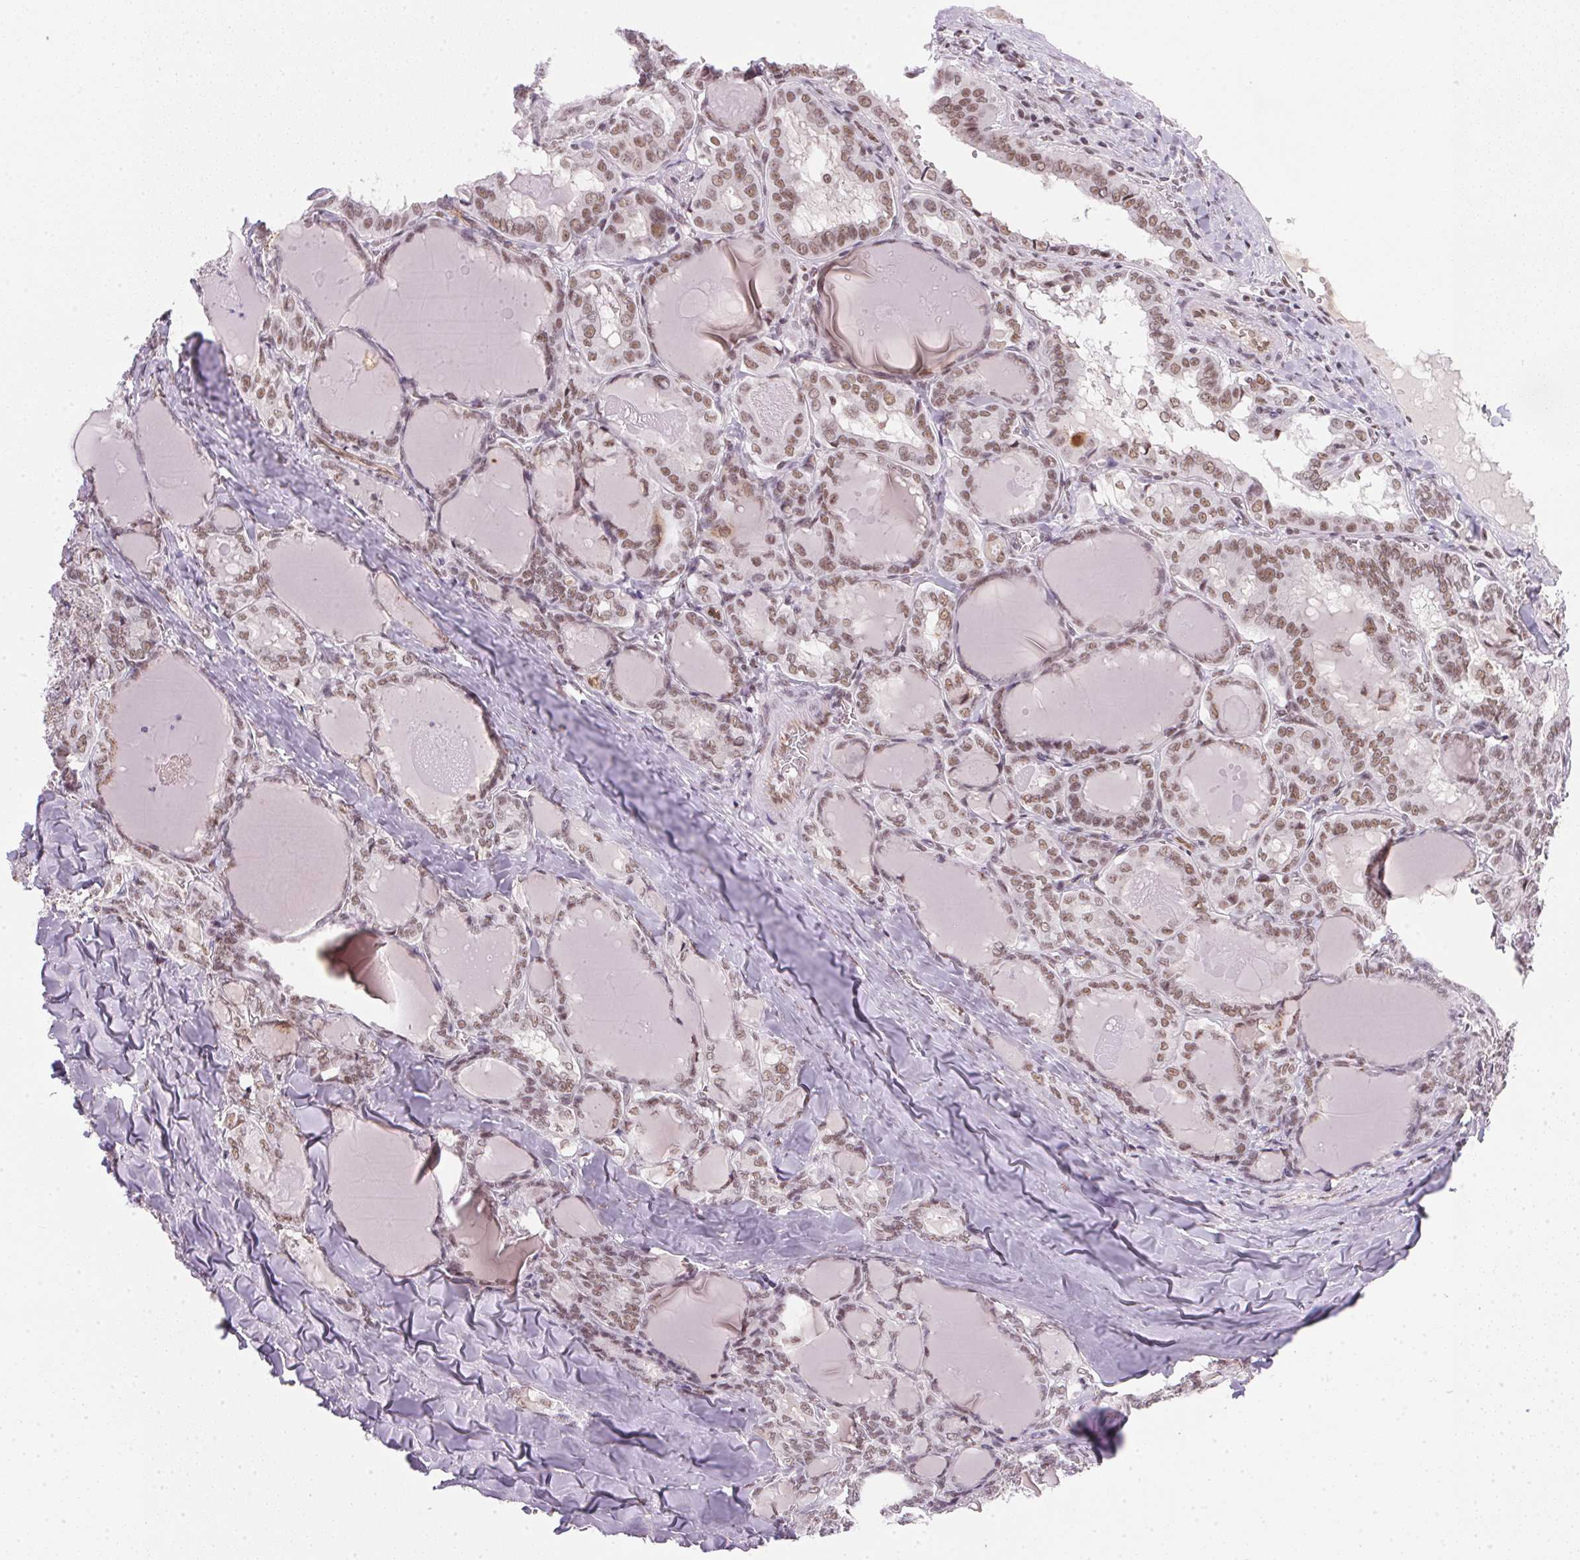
{"staining": {"intensity": "moderate", "quantity": ">75%", "location": "nuclear"}, "tissue": "thyroid cancer", "cell_type": "Tumor cells", "image_type": "cancer", "snomed": [{"axis": "morphology", "description": "Papillary adenocarcinoma, NOS"}, {"axis": "topography", "description": "Thyroid gland"}], "caption": "Protein expression by IHC demonstrates moderate nuclear staining in about >75% of tumor cells in thyroid cancer. (Brightfield microscopy of DAB IHC at high magnification).", "gene": "SRSF7", "patient": {"sex": "female", "age": 46}}